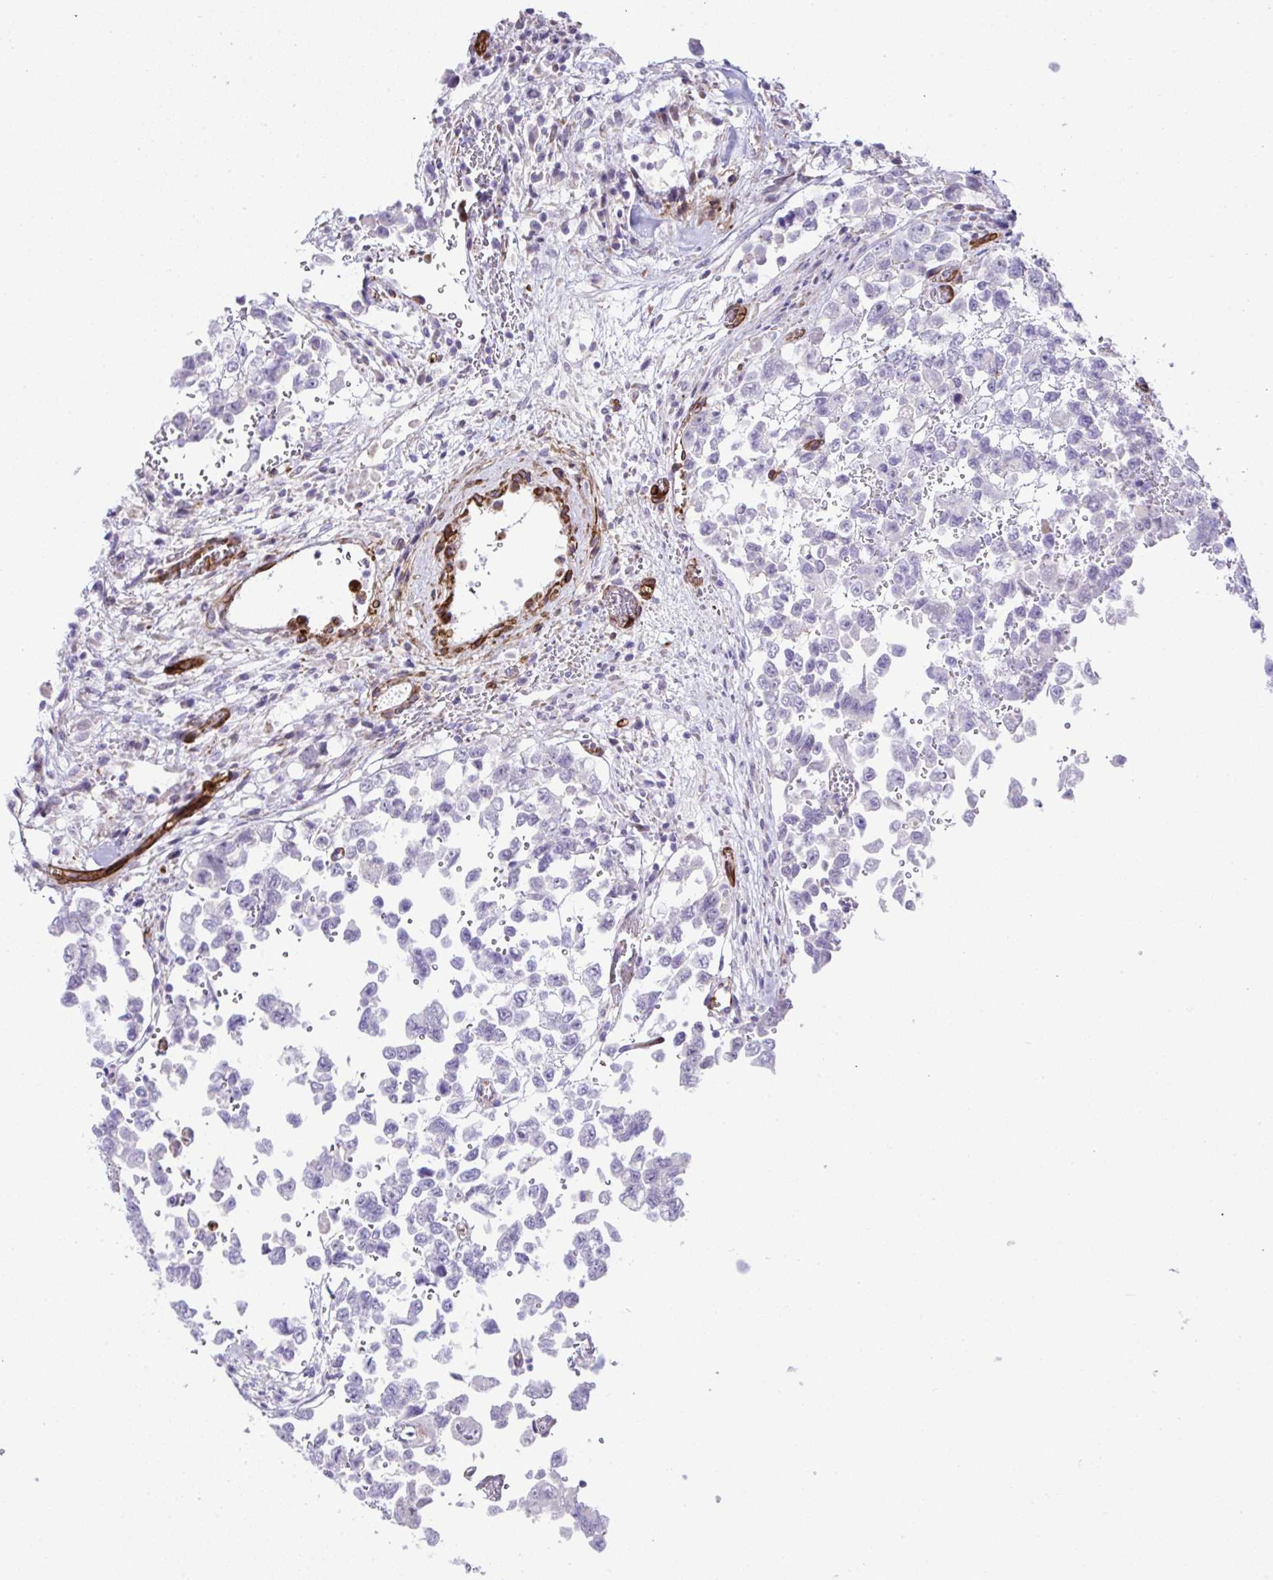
{"staining": {"intensity": "negative", "quantity": "none", "location": "none"}, "tissue": "testis cancer", "cell_type": "Tumor cells", "image_type": "cancer", "snomed": [{"axis": "morphology", "description": "Carcinoma, Embryonal, NOS"}, {"axis": "topography", "description": "Testis"}], "caption": "There is no significant staining in tumor cells of testis cancer.", "gene": "FBXO34", "patient": {"sex": "male", "age": 18}}